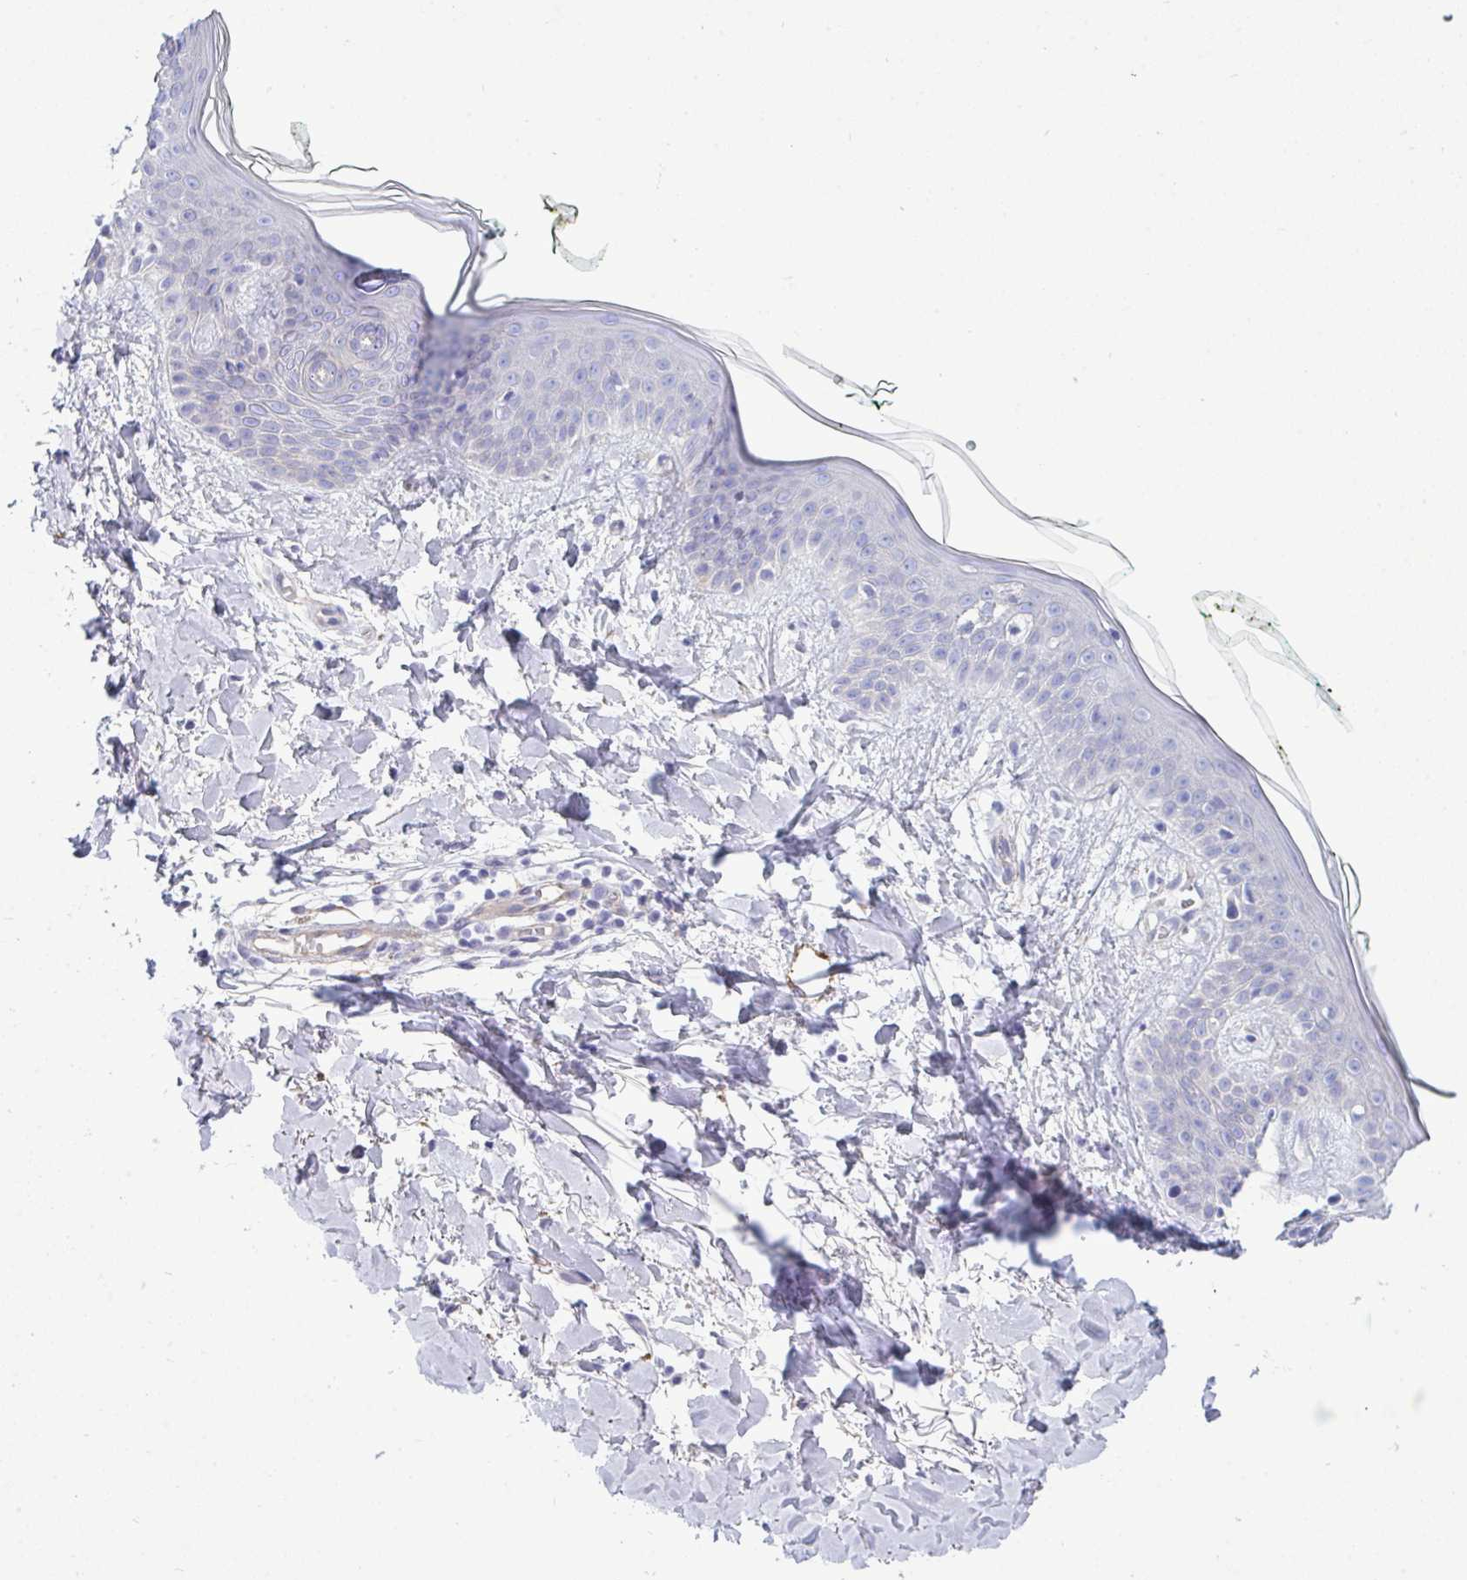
{"staining": {"intensity": "negative", "quantity": "none", "location": "none"}, "tissue": "skin", "cell_type": "Fibroblasts", "image_type": "normal", "snomed": [{"axis": "morphology", "description": "Normal tissue, NOS"}, {"axis": "topography", "description": "Skin"}], "caption": "High power microscopy histopathology image of an immunohistochemistry micrograph of unremarkable skin, revealing no significant staining in fibroblasts.", "gene": "MYH10", "patient": {"sex": "female", "age": 34}}